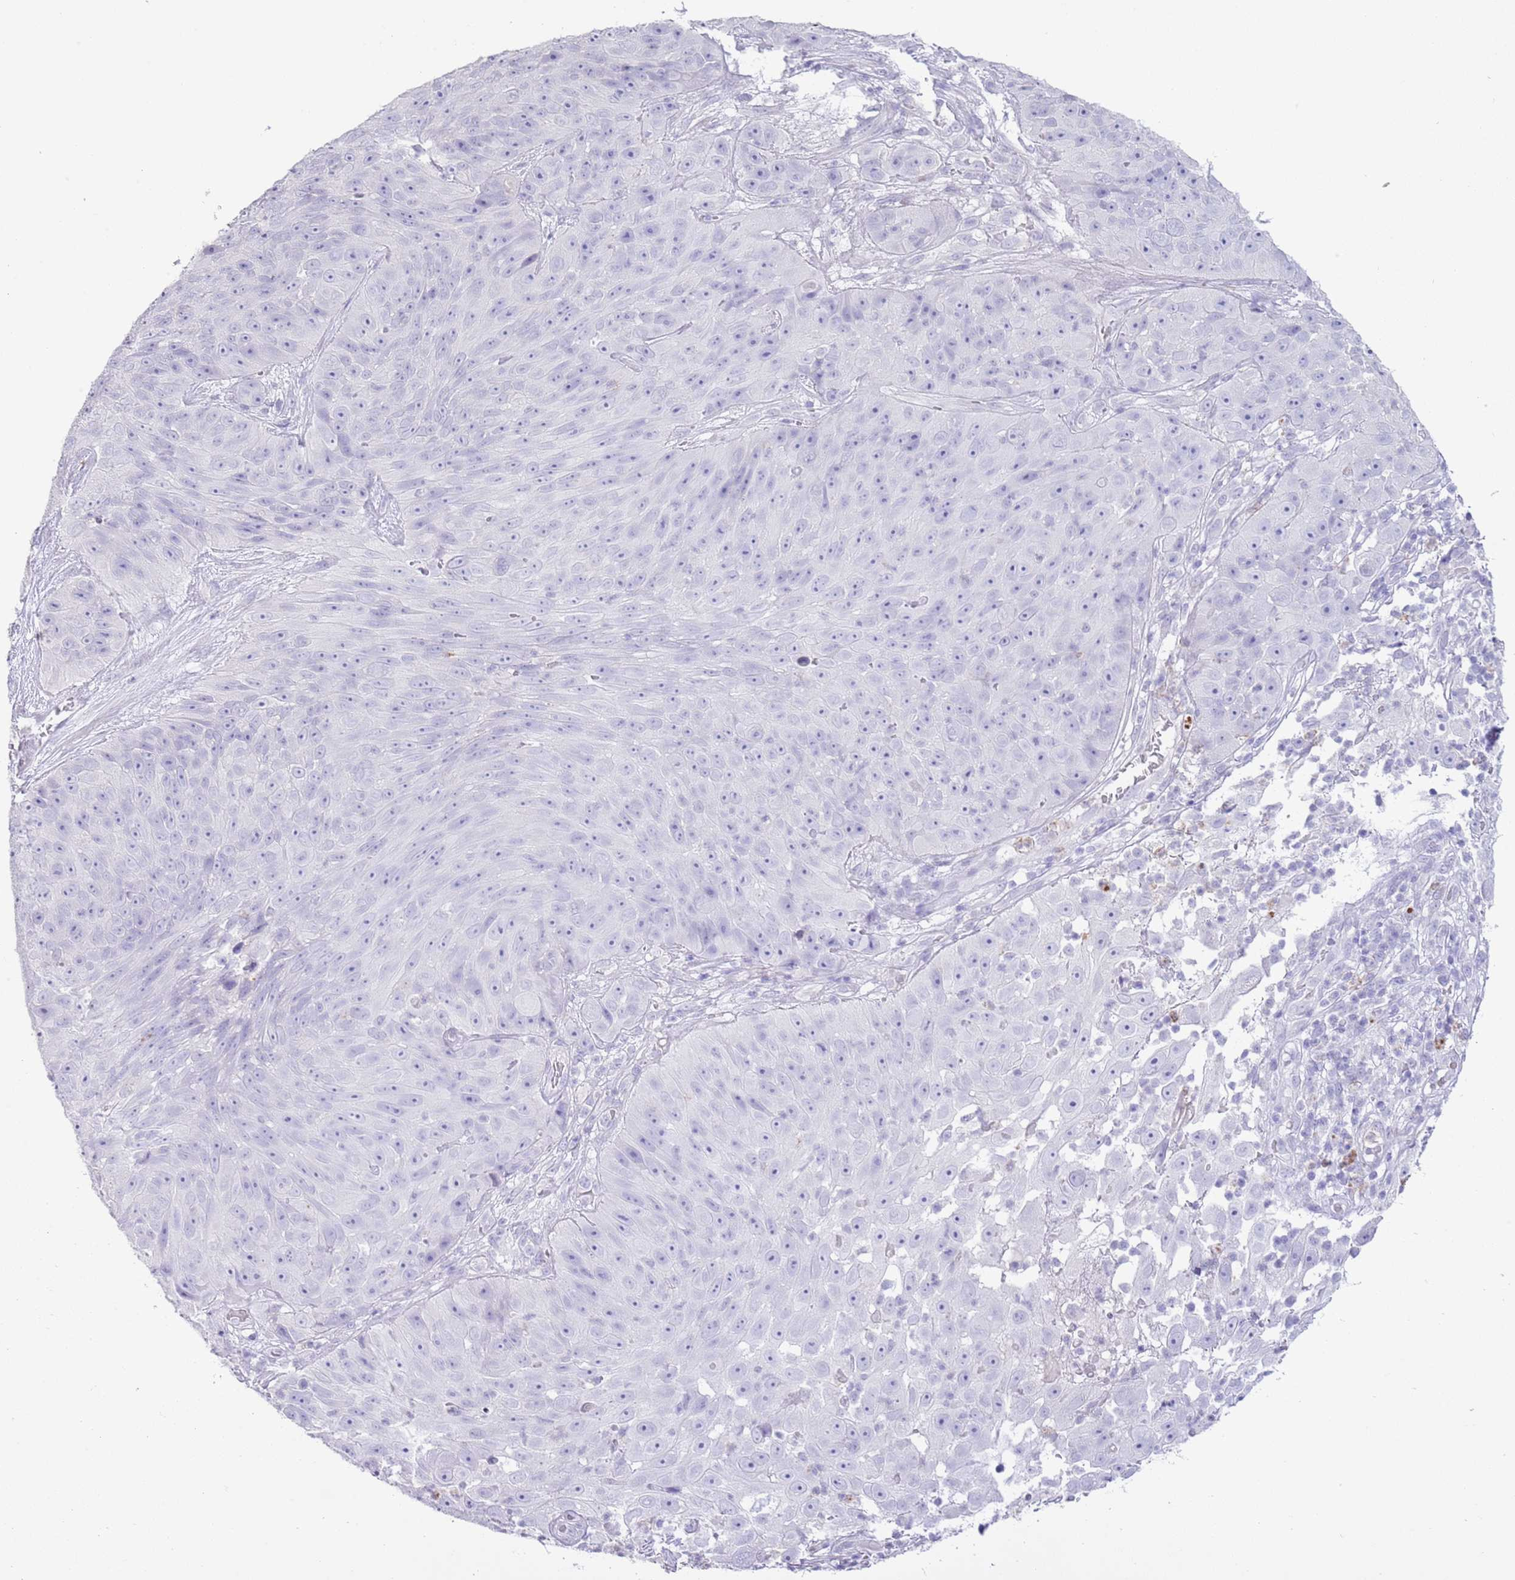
{"staining": {"intensity": "negative", "quantity": "none", "location": "none"}, "tissue": "skin cancer", "cell_type": "Tumor cells", "image_type": "cancer", "snomed": [{"axis": "morphology", "description": "Squamous cell carcinoma, NOS"}, {"axis": "topography", "description": "Skin"}], "caption": "This is a image of immunohistochemistry (IHC) staining of skin cancer (squamous cell carcinoma), which shows no staining in tumor cells. (Brightfield microscopy of DAB (3,3'-diaminobenzidine) IHC at high magnification).", "gene": "OR2Z1", "patient": {"sex": "female", "age": 87}}